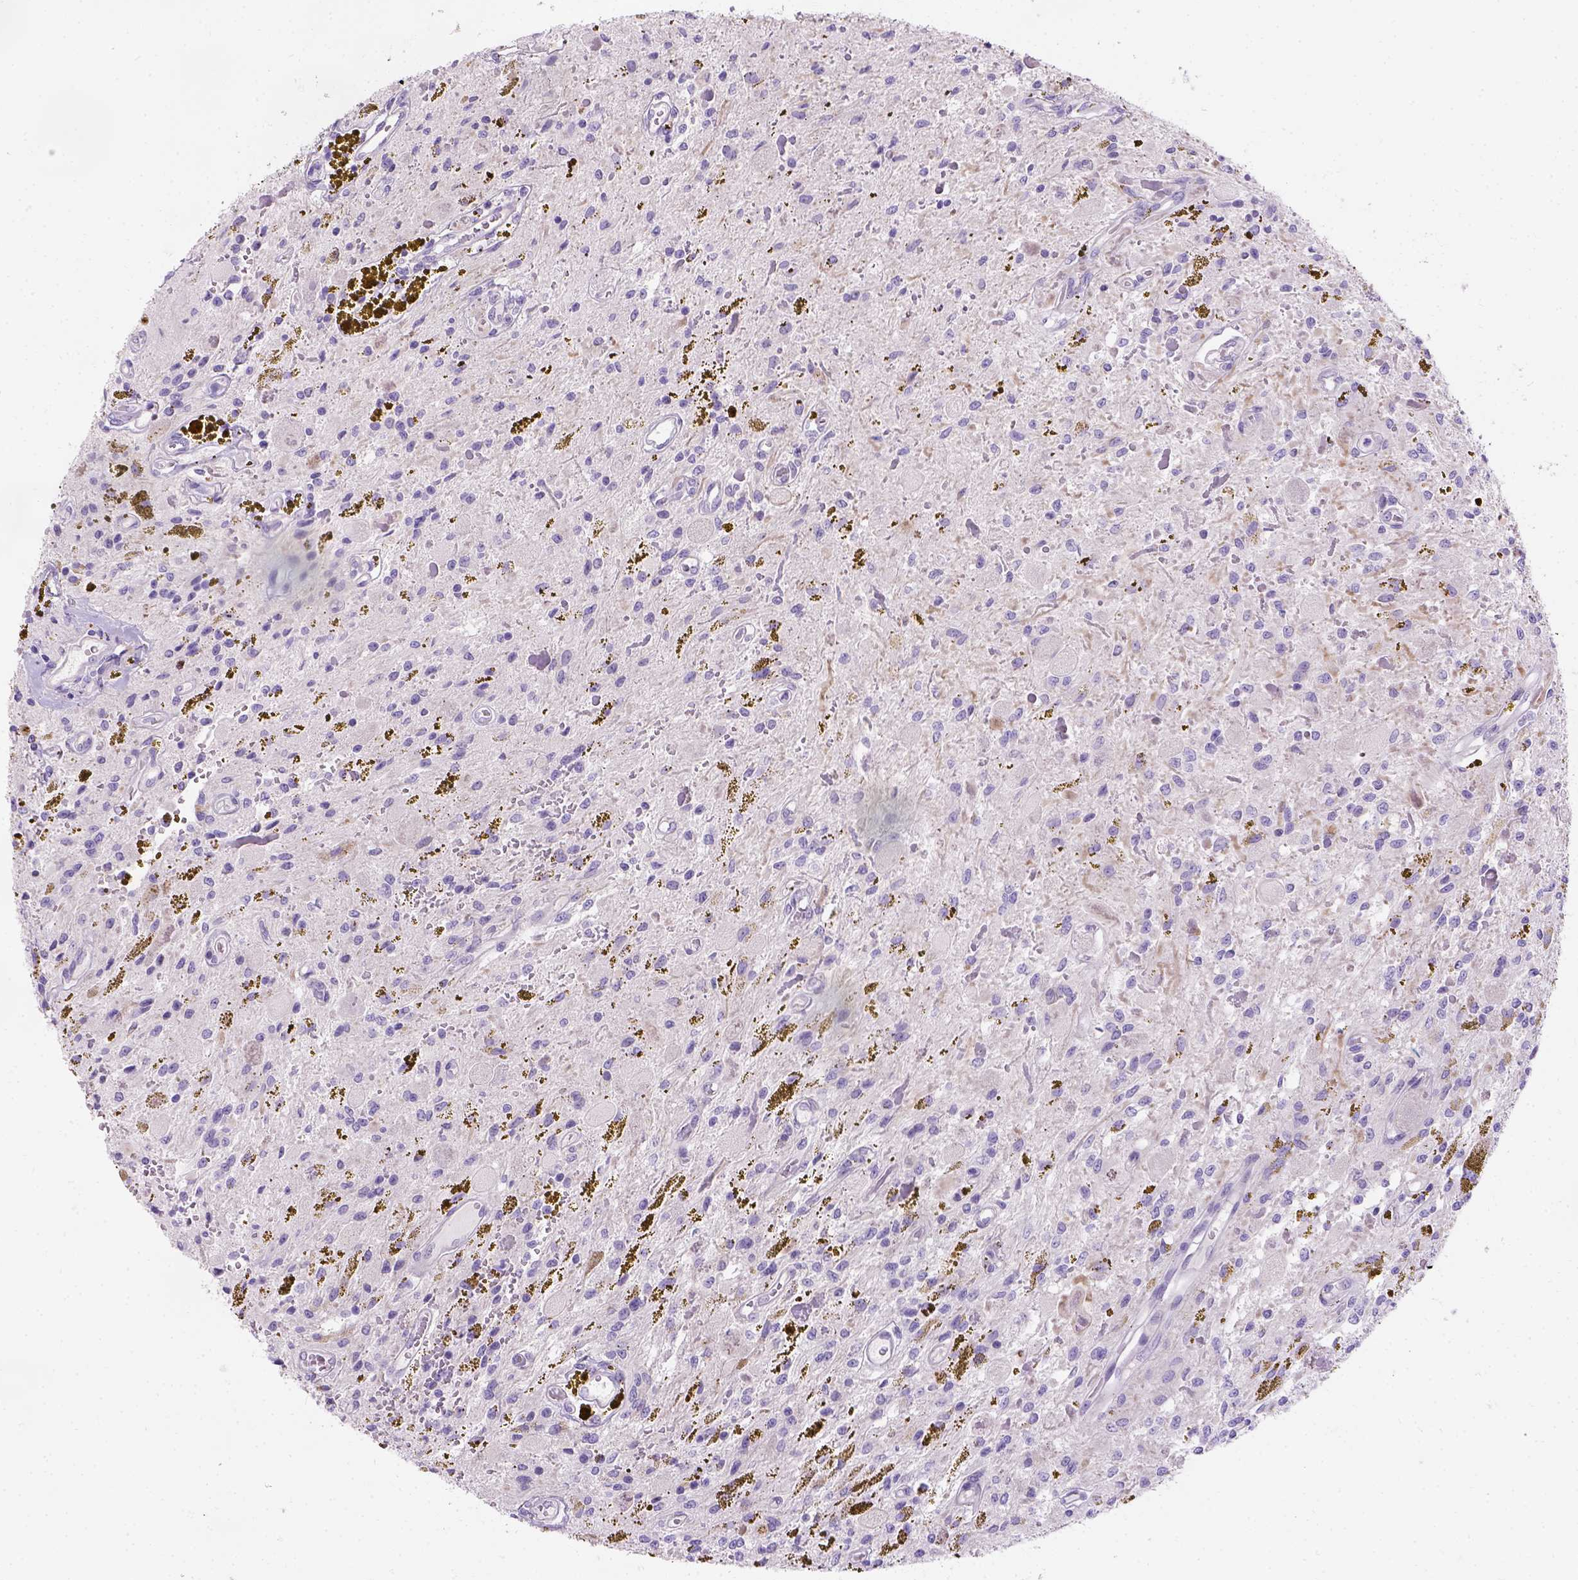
{"staining": {"intensity": "negative", "quantity": "none", "location": "none"}, "tissue": "glioma", "cell_type": "Tumor cells", "image_type": "cancer", "snomed": [{"axis": "morphology", "description": "Glioma, malignant, Low grade"}, {"axis": "topography", "description": "Cerebellum"}], "caption": "Human malignant low-grade glioma stained for a protein using immunohistochemistry shows no positivity in tumor cells.", "gene": "C20orf144", "patient": {"sex": "female", "age": 14}}